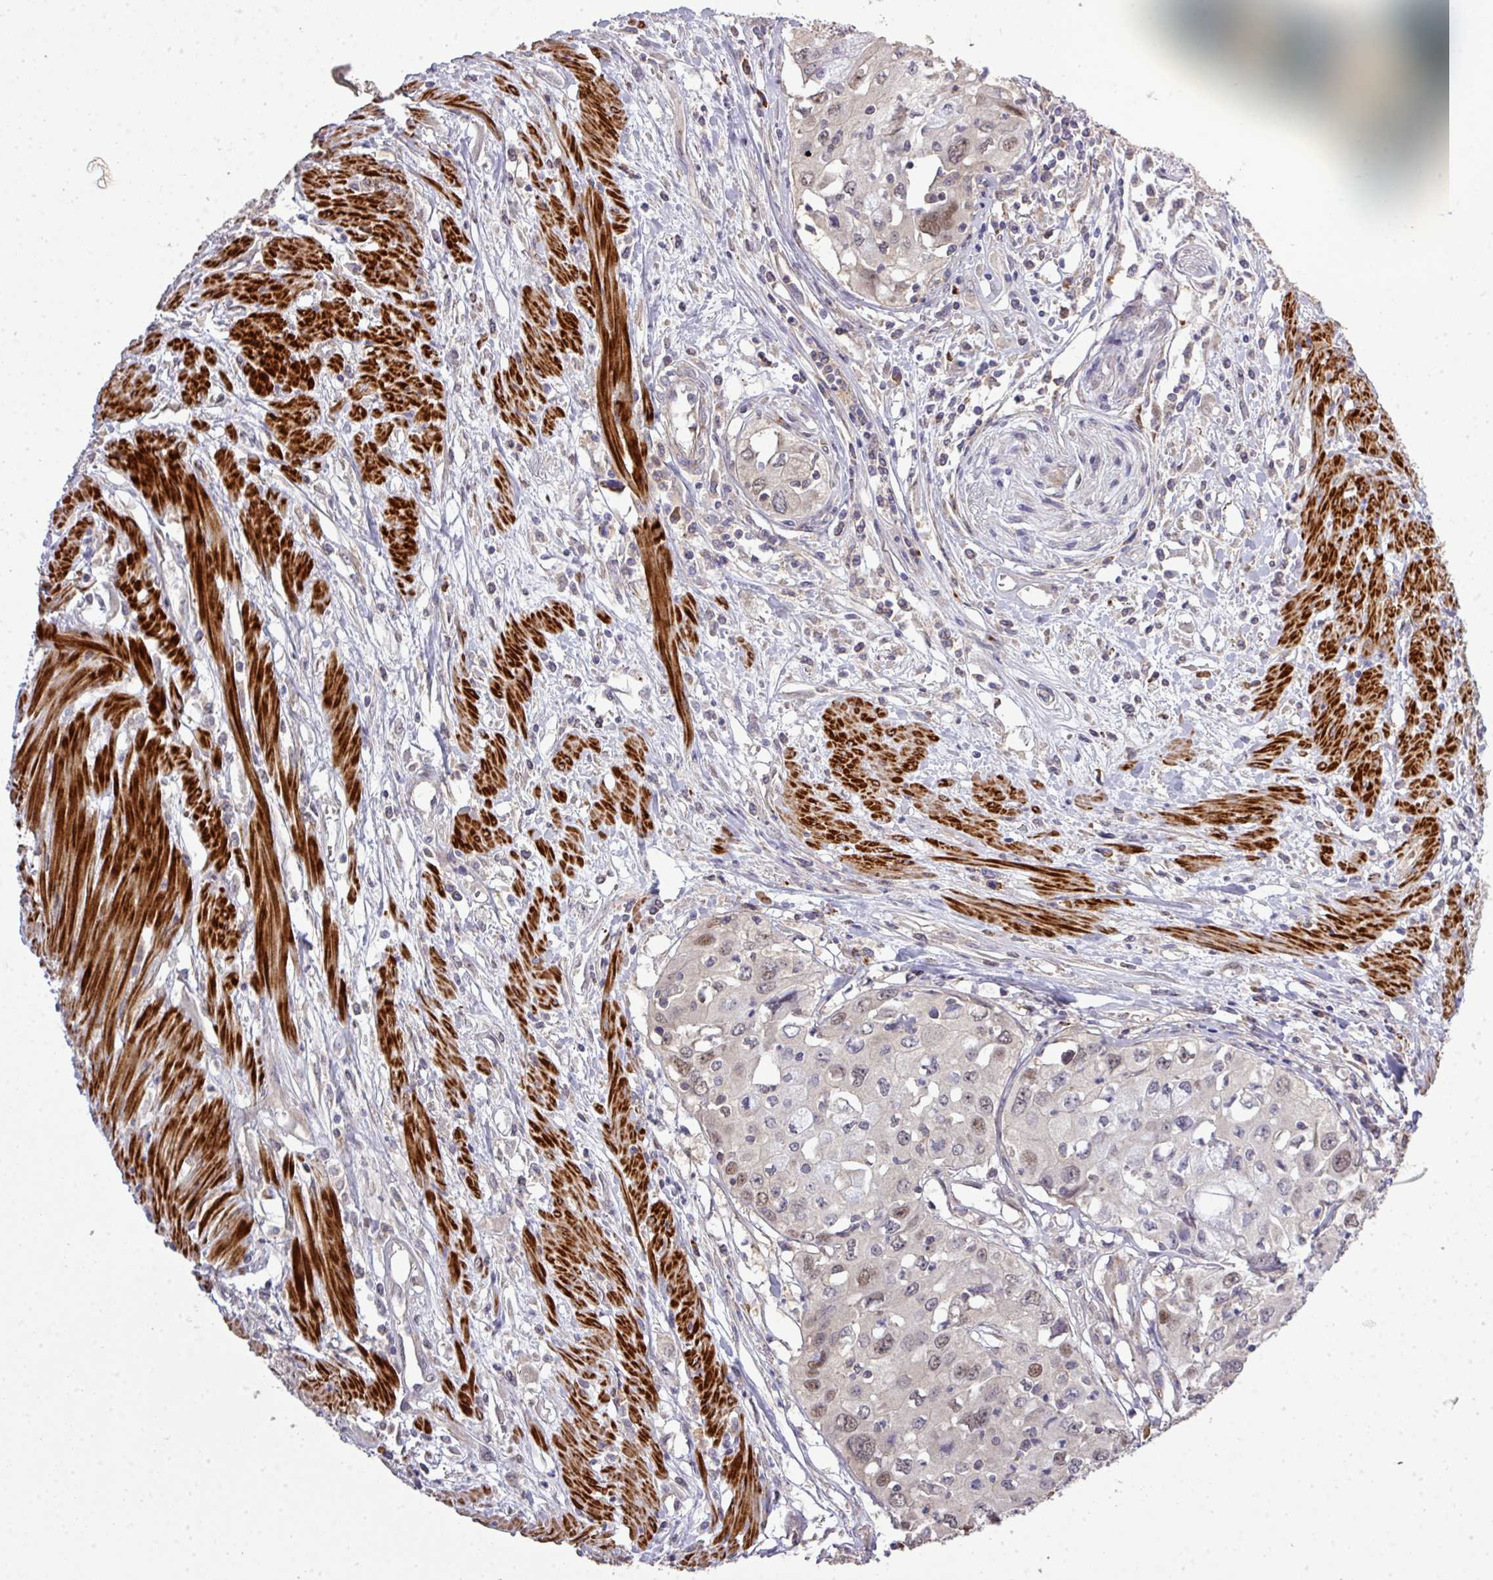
{"staining": {"intensity": "moderate", "quantity": "25%-75%", "location": "nuclear"}, "tissue": "cervical cancer", "cell_type": "Tumor cells", "image_type": "cancer", "snomed": [{"axis": "morphology", "description": "Squamous cell carcinoma, NOS"}, {"axis": "topography", "description": "Cervix"}], "caption": "The immunohistochemical stain shows moderate nuclear staining in tumor cells of cervical cancer tissue. (DAB = brown stain, brightfield microscopy at high magnification).", "gene": "TPRA1", "patient": {"sex": "female", "age": 31}}